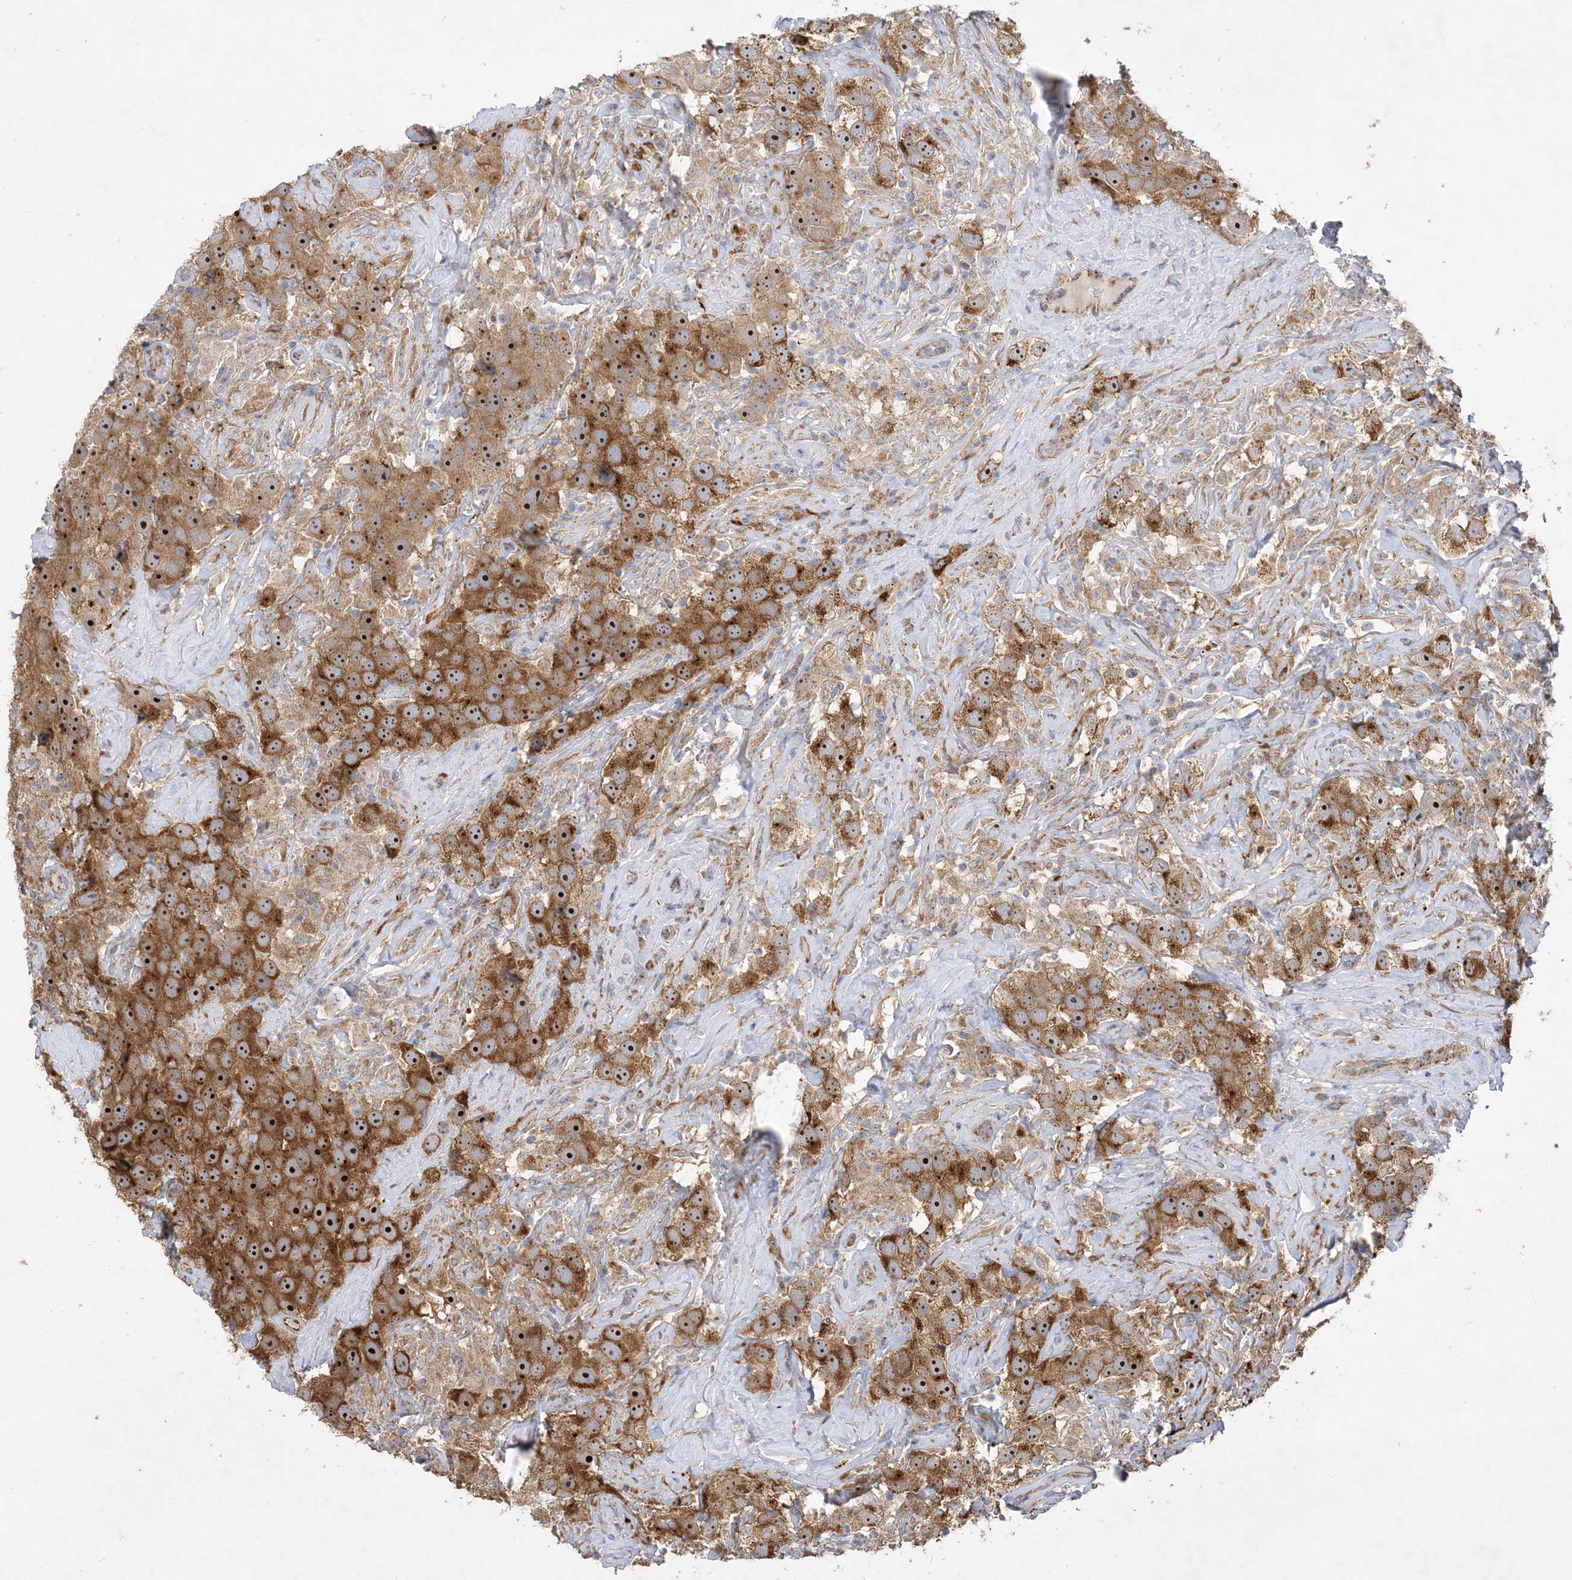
{"staining": {"intensity": "strong", "quantity": ">75%", "location": "cytoplasmic/membranous,nuclear"}, "tissue": "testis cancer", "cell_type": "Tumor cells", "image_type": "cancer", "snomed": [{"axis": "morphology", "description": "Seminoma, NOS"}, {"axis": "topography", "description": "Testis"}], "caption": "Strong cytoplasmic/membranous and nuclear protein expression is identified in approximately >75% of tumor cells in seminoma (testis).", "gene": "FEZ2", "patient": {"sex": "male", "age": 49}}